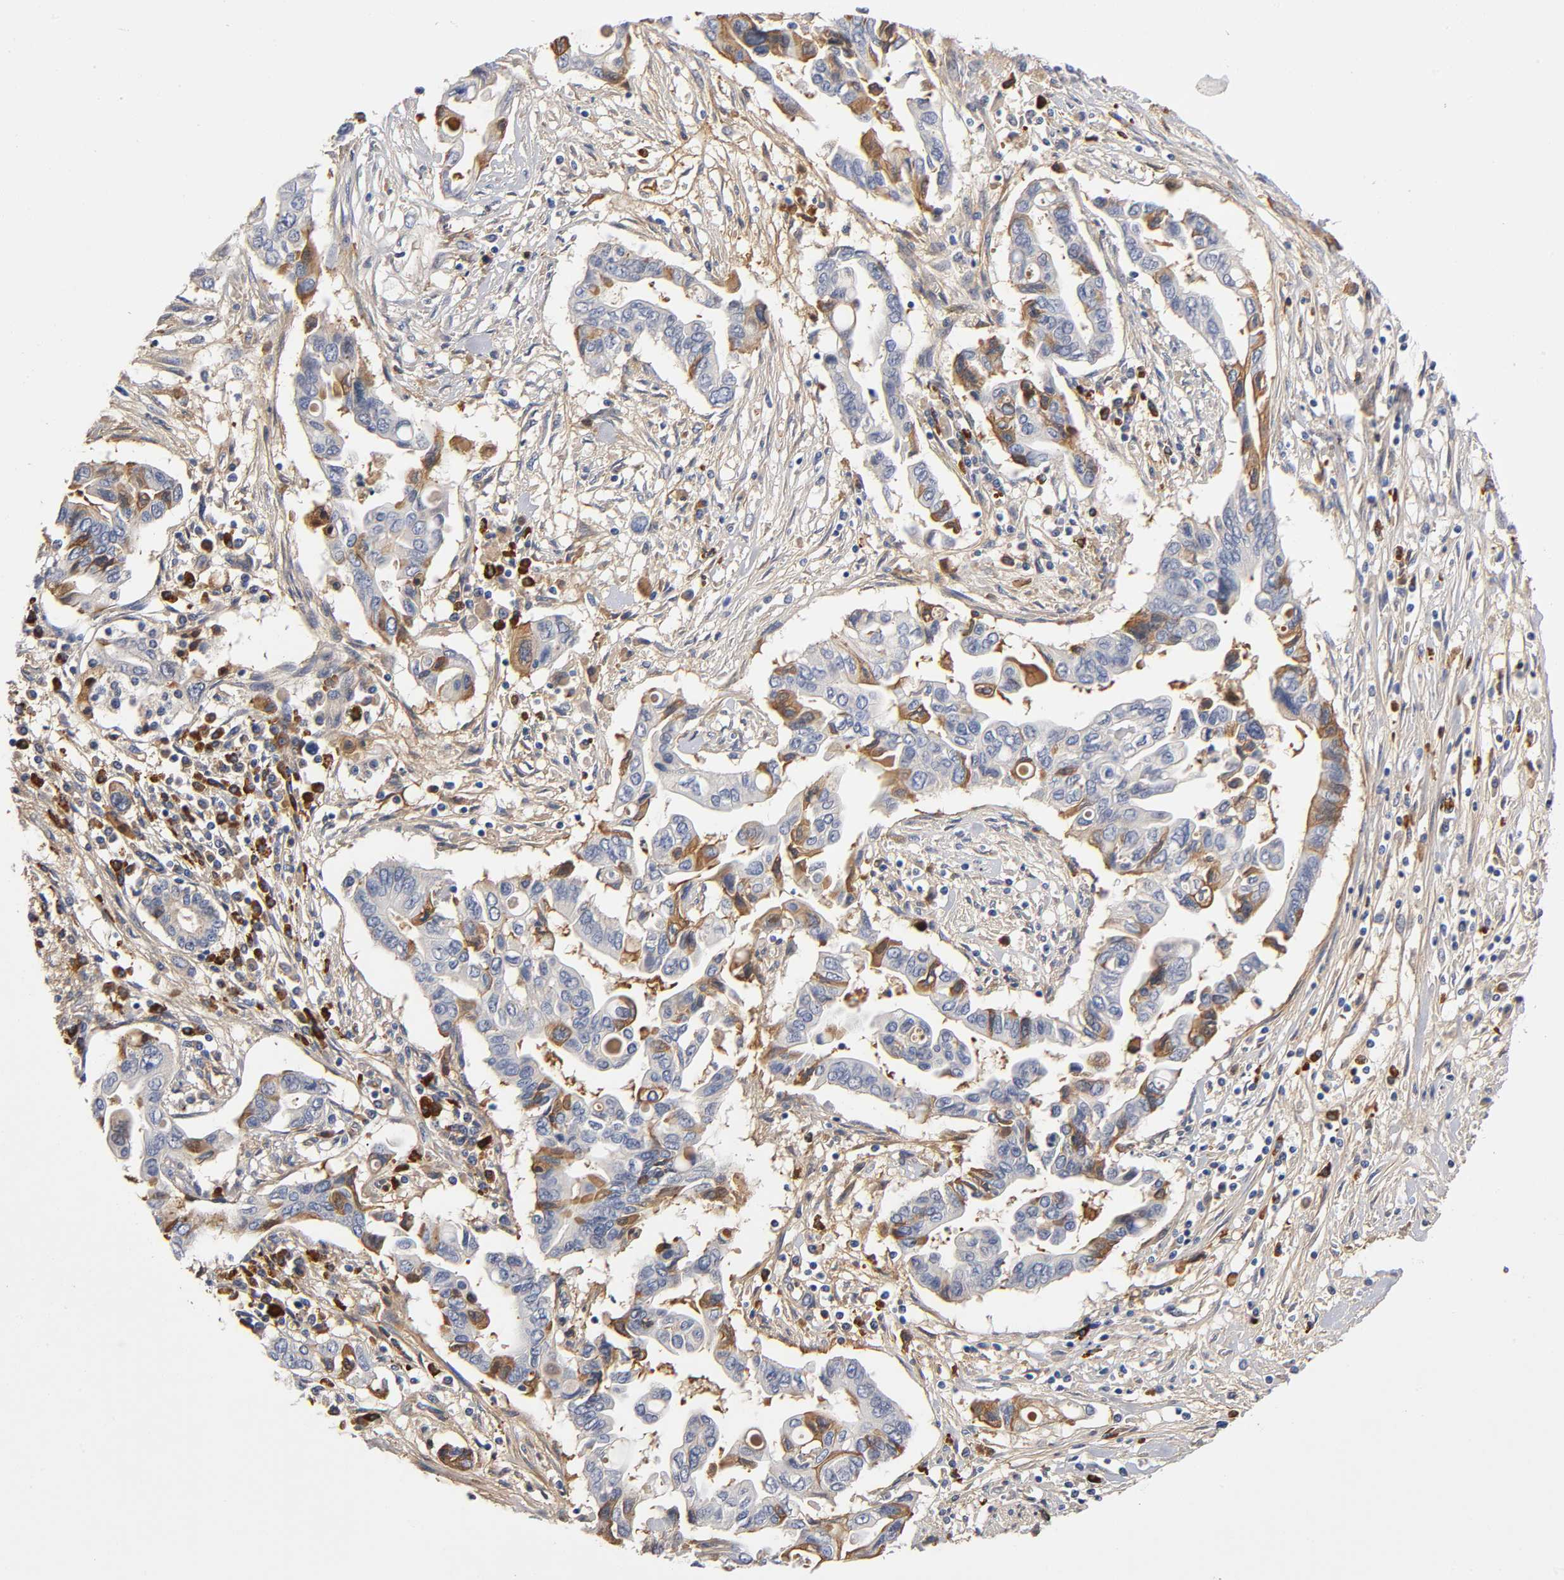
{"staining": {"intensity": "moderate", "quantity": "25%-75%", "location": "cytoplasmic/membranous"}, "tissue": "pancreatic cancer", "cell_type": "Tumor cells", "image_type": "cancer", "snomed": [{"axis": "morphology", "description": "Adenocarcinoma, NOS"}, {"axis": "topography", "description": "Pancreas"}], "caption": "Protein analysis of pancreatic cancer (adenocarcinoma) tissue exhibits moderate cytoplasmic/membranous positivity in about 25%-75% of tumor cells.", "gene": "NOVA1", "patient": {"sex": "female", "age": 57}}